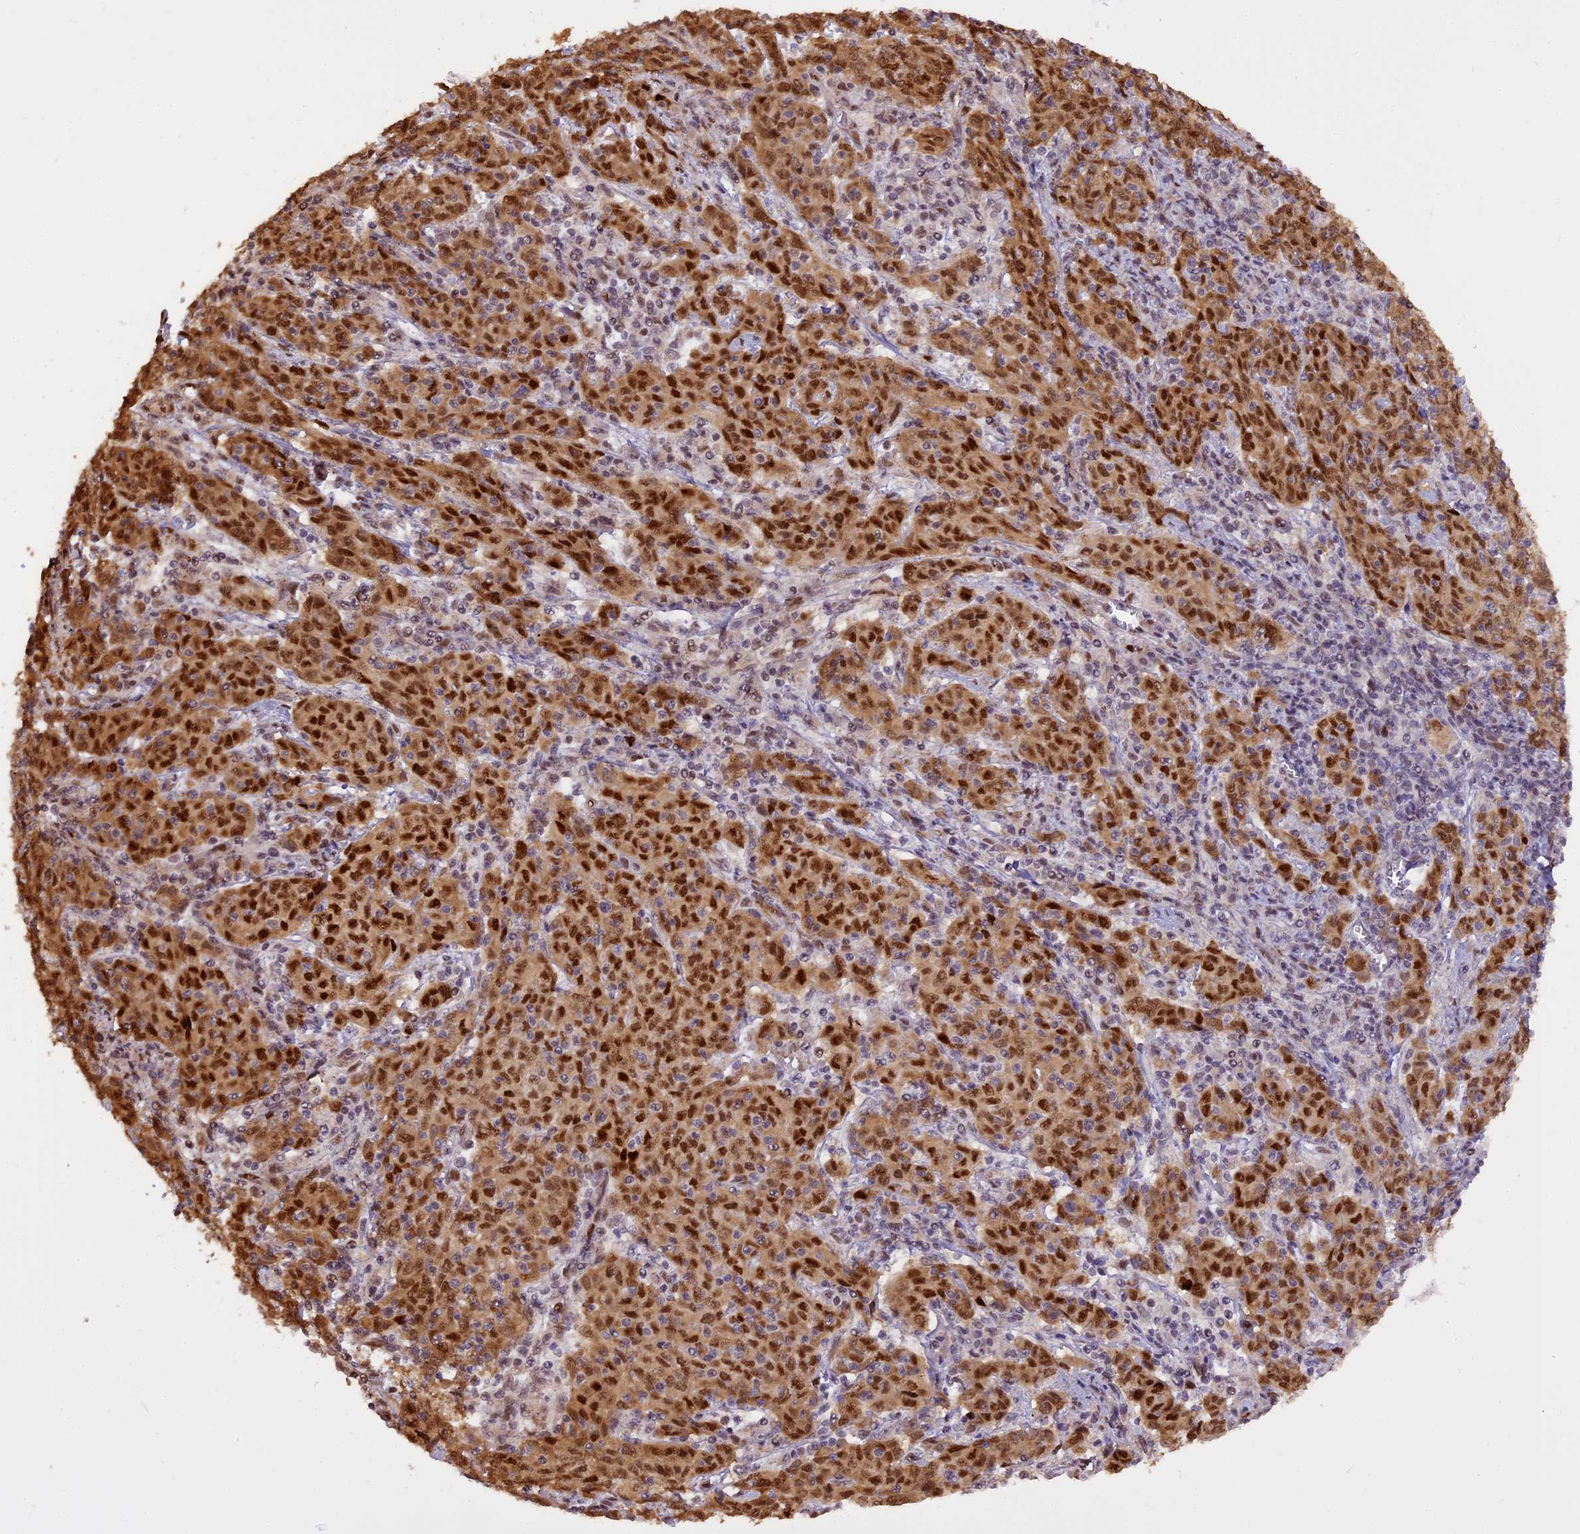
{"staining": {"intensity": "strong", "quantity": ">75%", "location": "cytoplasmic/membranous,nuclear"}, "tissue": "cervical cancer", "cell_type": "Tumor cells", "image_type": "cancer", "snomed": [{"axis": "morphology", "description": "Squamous cell carcinoma, NOS"}, {"axis": "topography", "description": "Cervix"}], "caption": "The histopathology image reveals immunohistochemical staining of cervical cancer. There is strong cytoplasmic/membranous and nuclear positivity is identified in about >75% of tumor cells. (DAB (3,3'-diaminobenzidine) IHC with brightfield microscopy, high magnification).", "gene": "MICALL1", "patient": {"sex": "female", "age": 67}}